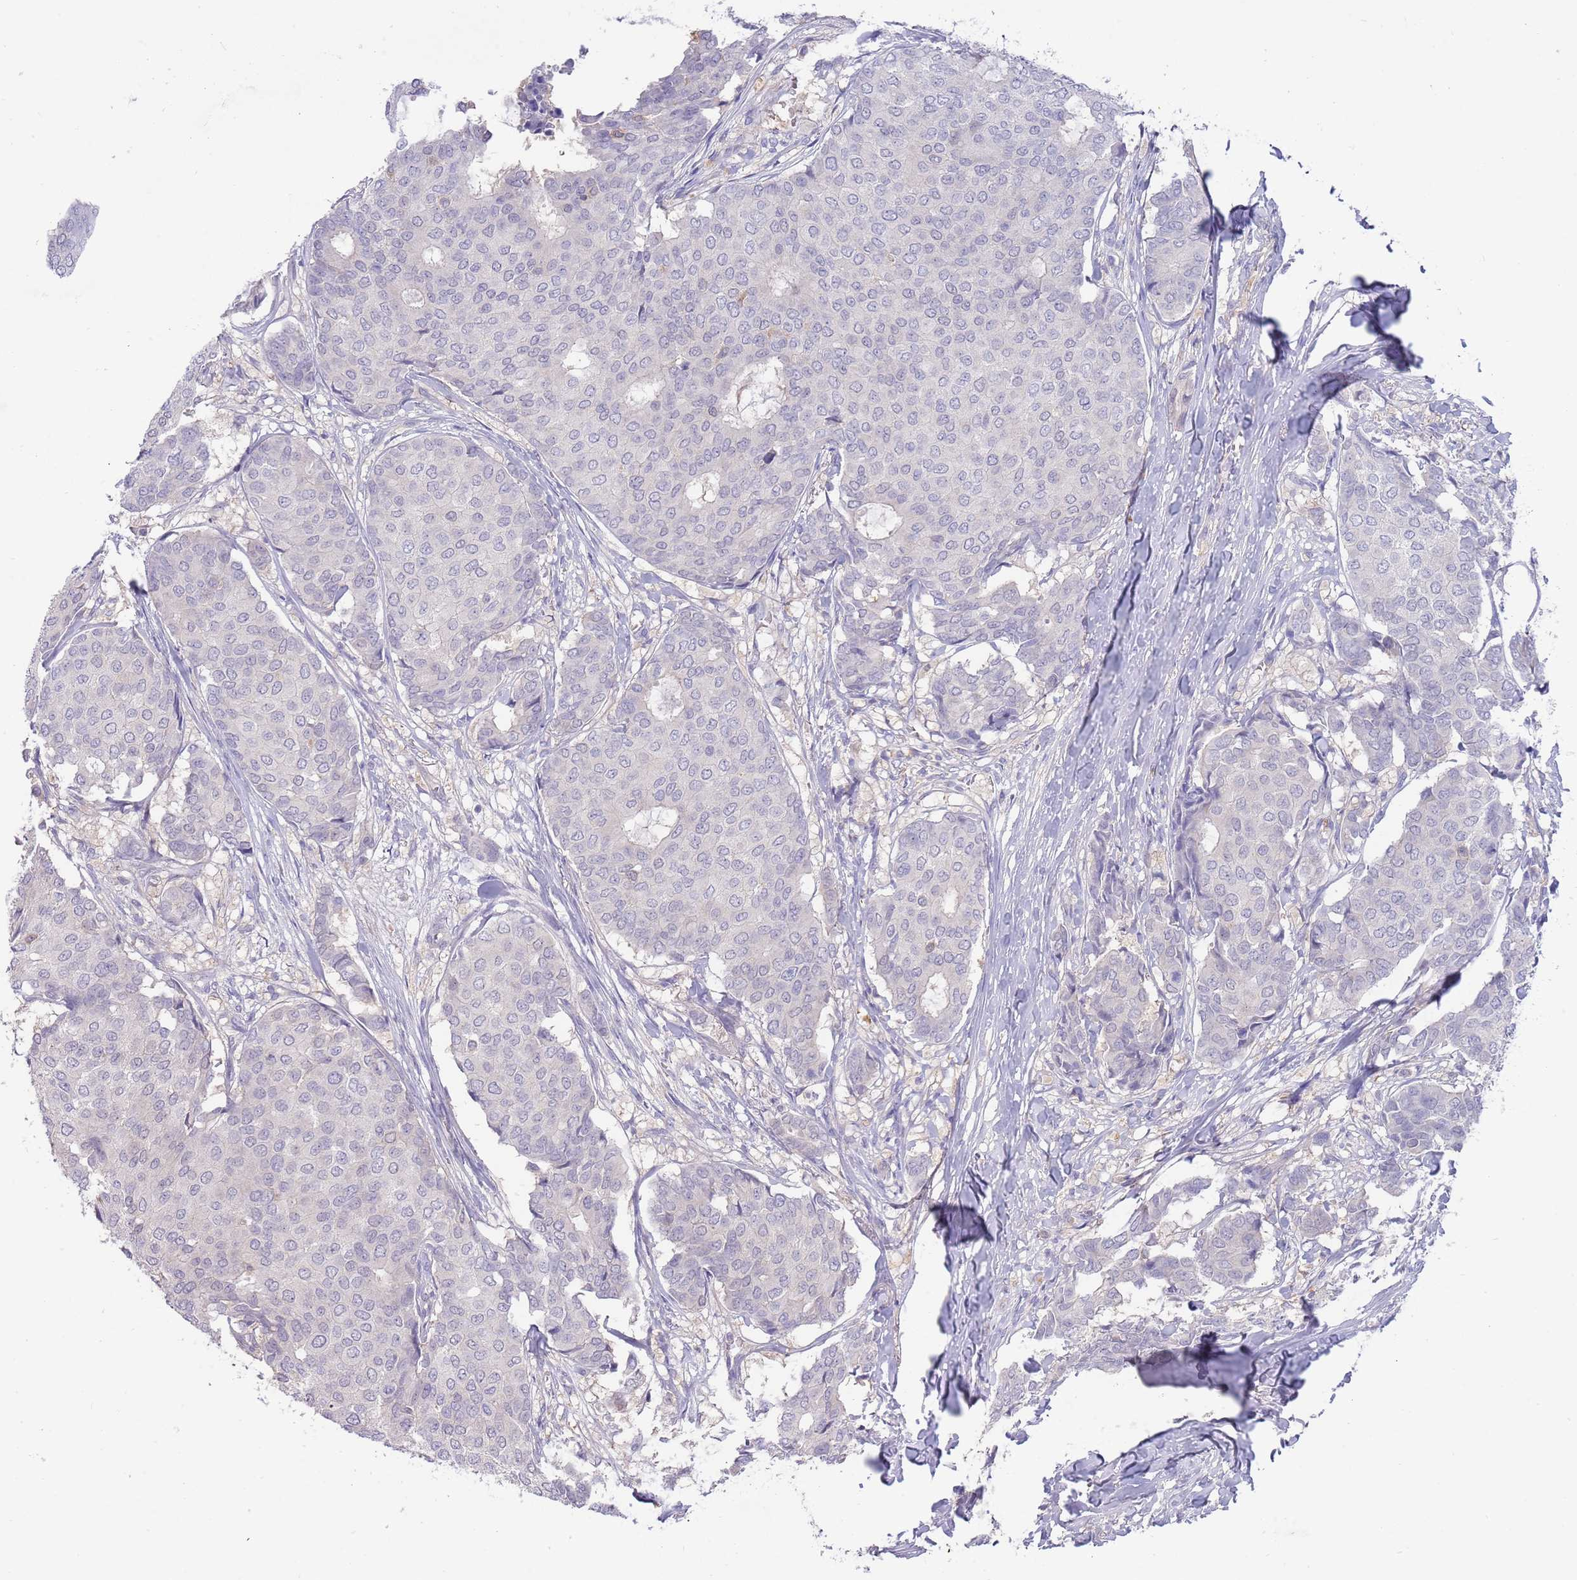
{"staining": {"intensity": "negative", "quantity": "none", "location": "none"}, "tissue": "breast cancer", "cell_type": "Tumor cells", "image_type": "cancer", "snomed": [{"axis": "morphology", "description": "Duct carcinoma"}, {"axis": "topography", "description": "Breast"}], "caption": "A high-resolution image shows IHC staining of breast intraductal carcinoma, which reveals no significant positivity in tumor cells. Nuclei are stained in blue.", "gene": "AP5S1", "patient": {"sex": "female", "age": 75}}